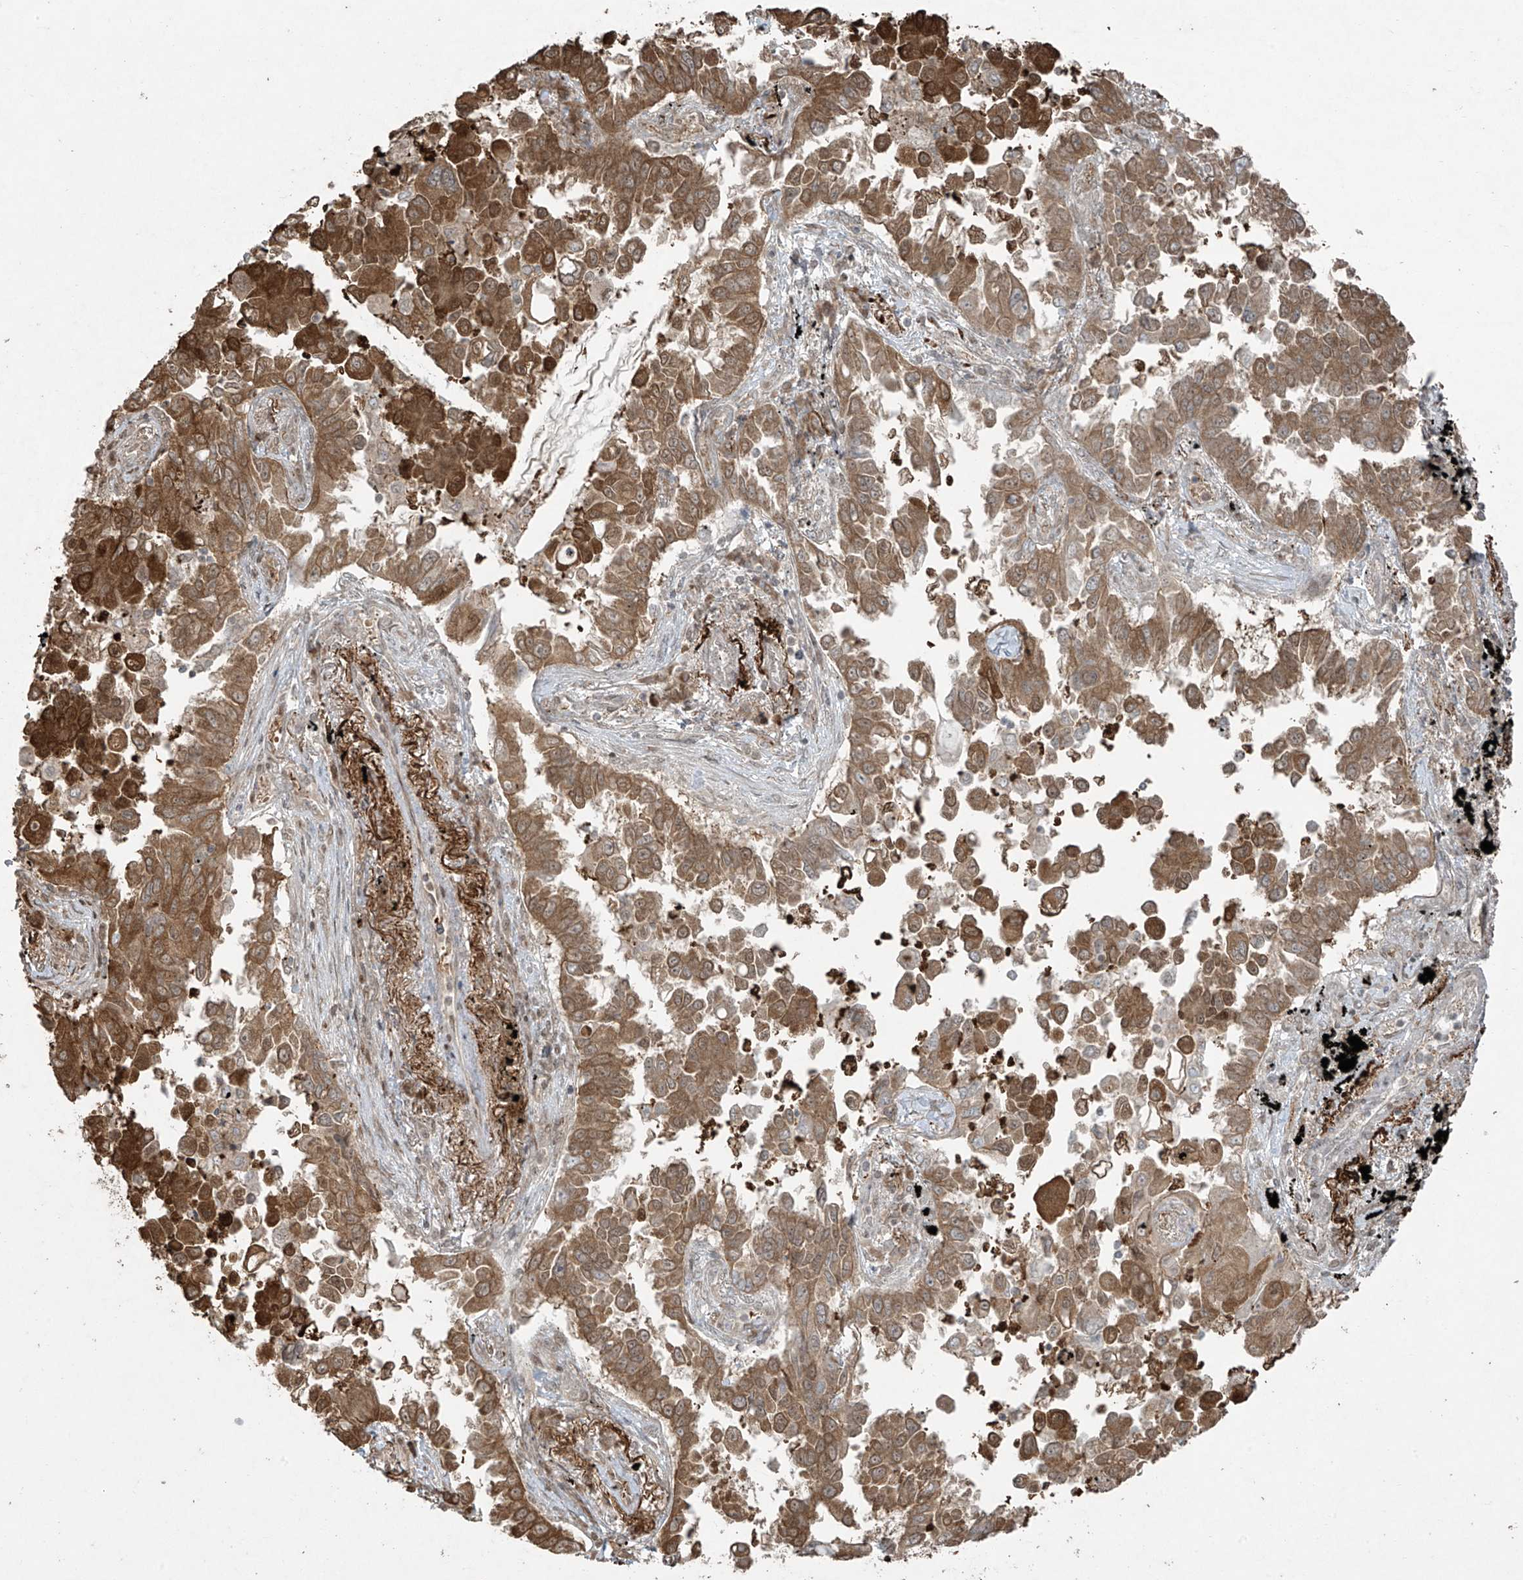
{"staining": {"intensity": "moderate", "quantity": ">75%", "location": "cytoplasmic/membranous"}, "tissue": "lung cancer", "cell_type": "Tumor cells", "image_type": "cancer", "snomed": [{"axis": "morphology", "description": "Adenocarcinoma, NOS"}, {"axis": "topography", "description": "Lung"}], "caption": "Lung cancer stained with DAB immunohistochemistry (IHC) reveals medium levels of moderate cytoplasmic/membranous staining in about >75% of tumor cells.", "gene": "TTC22", "patient": {"sex": "female", "age": 67}}